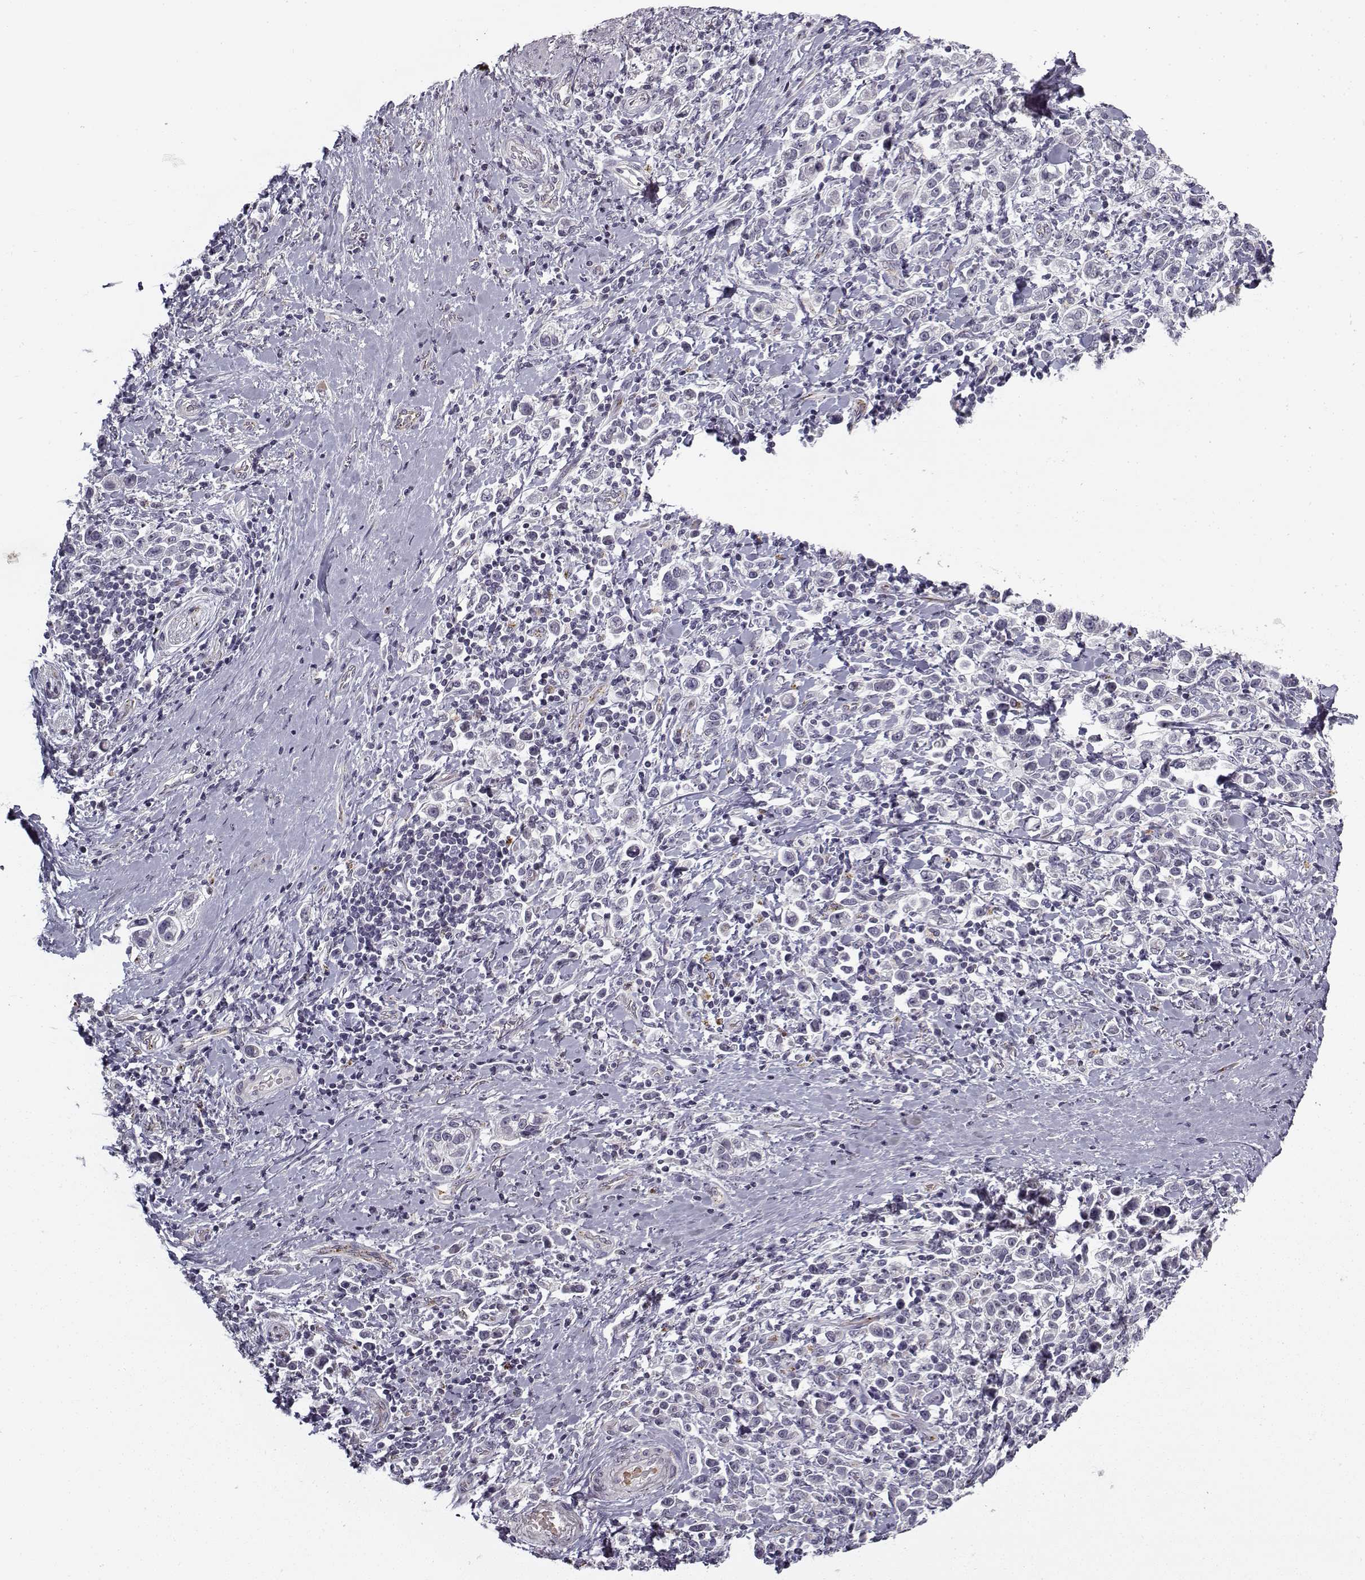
{"staining": {"intensity": "negative", "quantity": "none", "location": "none"}, "tissue": "stomach cancer", "cell_type": "Tumor cells", "image_type": "cancer", "snomed": [{"axis": "morphology", "description": "Adenocarcinoma, NOS"}, {"axis": "topography", "description": "Stomach"}], "caption": "There is no significant positivity in tumor cells of stomach adenocarcinoma.", "gene": "SNCA", "patient": {"sex": "male", "age": 93}}